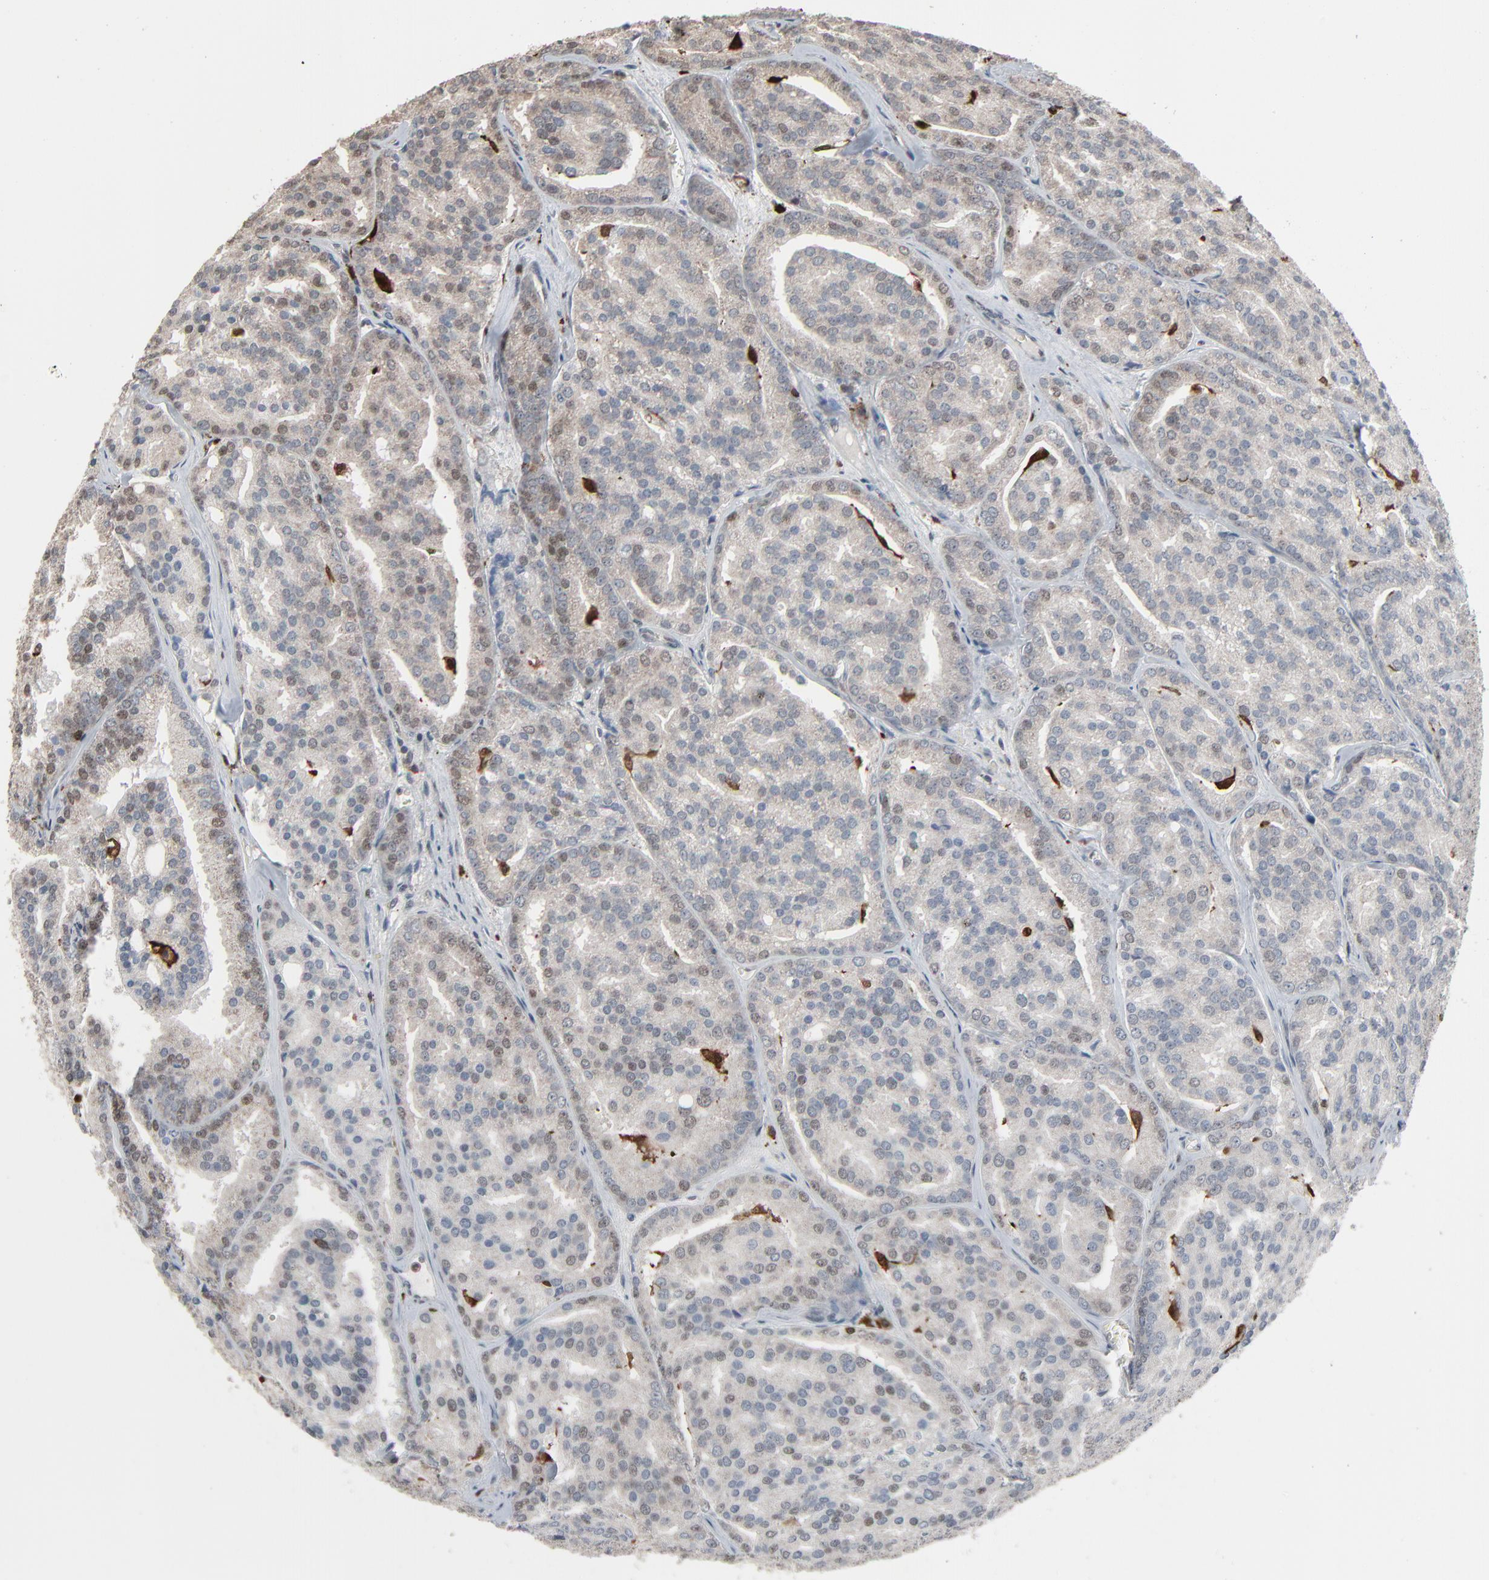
{"staining": {"intensity": "weak", "quantity": ">75%", "location": "cytoplasmic/membranous"}, "tissue": "prostate cancer", "cell_type": "Tumor cells", "image_type": "cancer", "snomed": [{"axis": "morphology", "description": "Adenocarcinoma, High grade"}, {"axis": "topography", "description": "Prostate"}], "caption": "DAB immunohistochemical staining of human prostate cancer (high-grade adenocarcinoma) demonstrates weak cytoplasmic/membranous protein expression in about >75% of tumor cells. (DAB (3,3'-diaminobenzidine) IHC, brown staining for protein, blue staining for nuclei).", "gene": "DOCK8", "patient": {"sex": "male", "age": 64}}